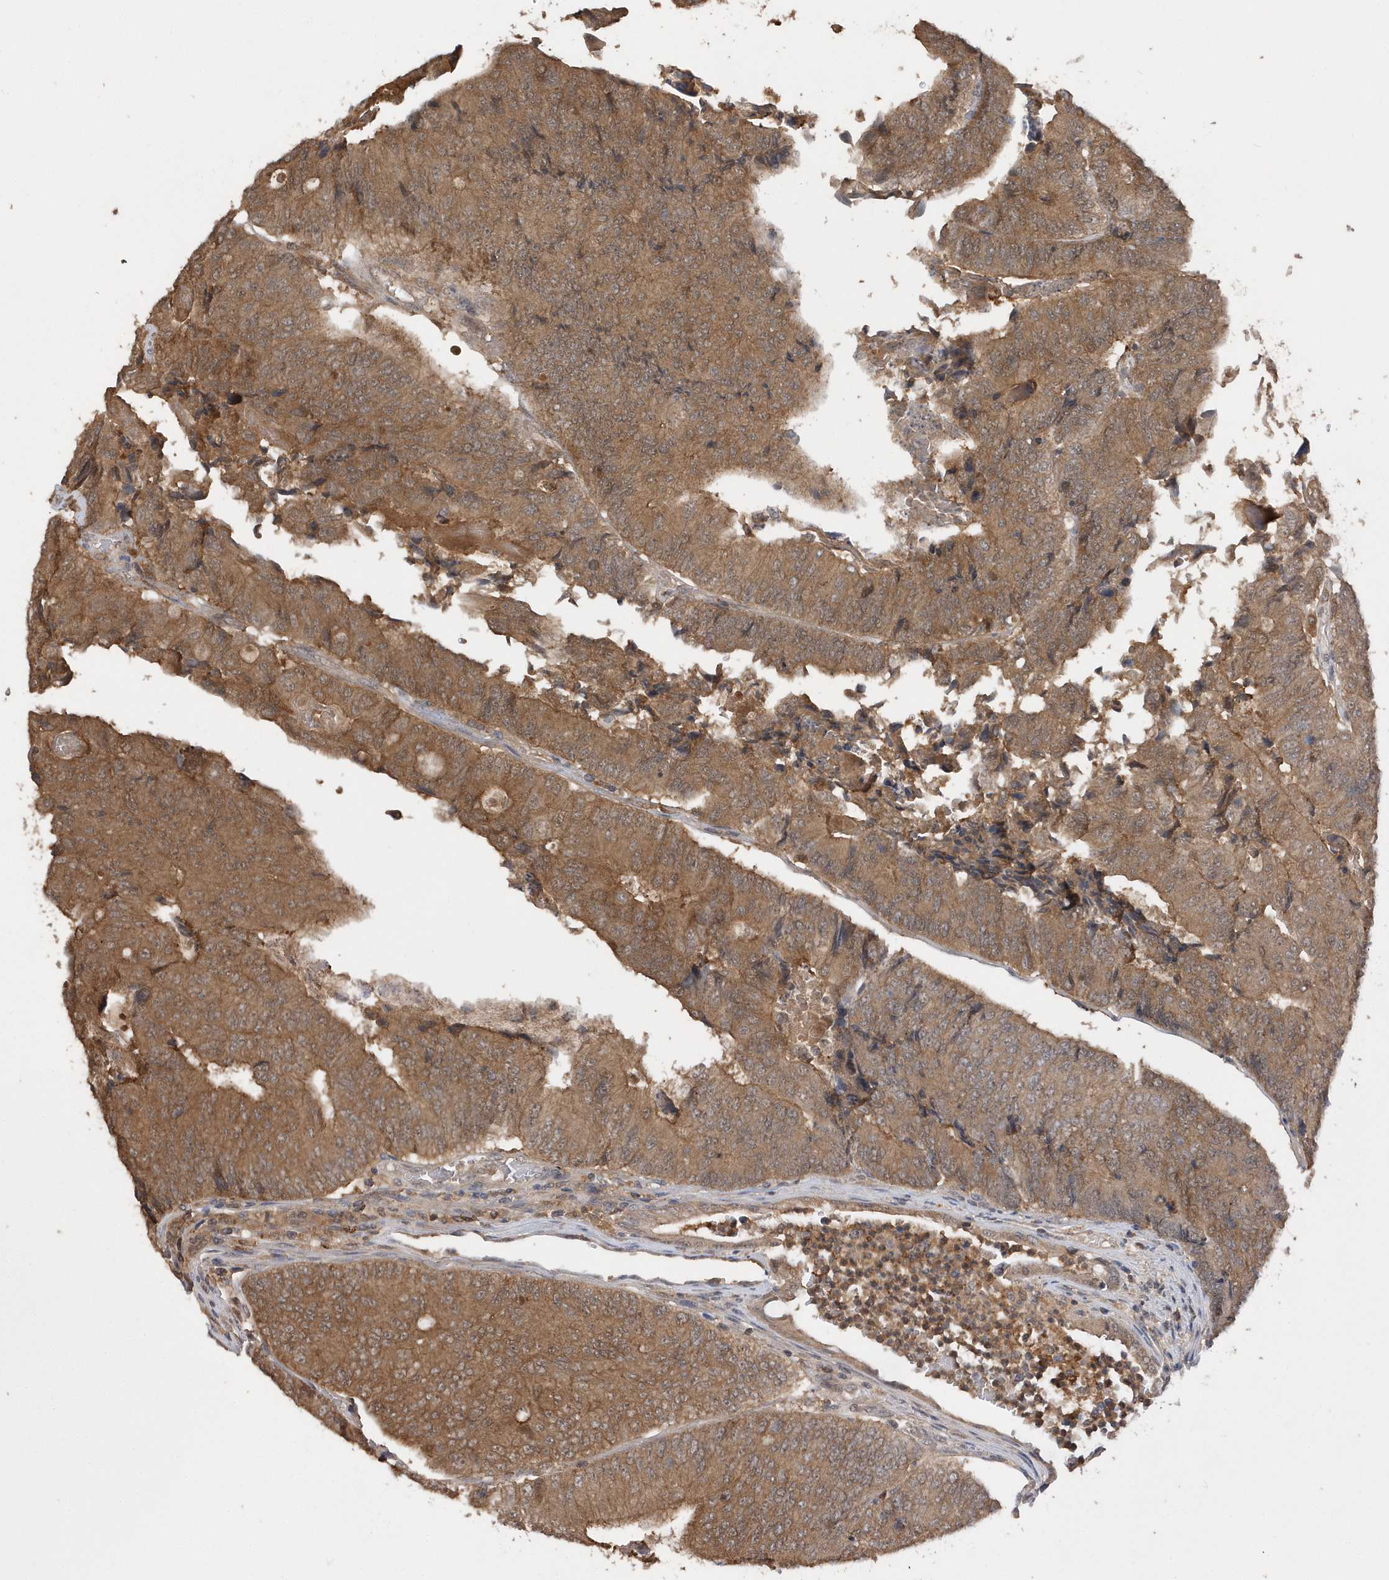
{"staining": {"intensity": "moderate", "quantity": ">75%", "location": "cytoplasmic/membranous"}, "tissue": "colorectal cancer", "cell_type": "Tumor cells", "image_type": "cancer", "snomed": [{"axis": "morphology", "description": "Adenocarcinoma, NOS"}, {"axis": "topography", "description": "Colon"}], "caption": "Protein analysis of colorectal cancer (adenocarcinoma) tissue shows moderate cytoplasmic/membranous staining in about >75% of tumor cells.", "gene": "RPE", "patient": {"sex": "female", "age": 67}}